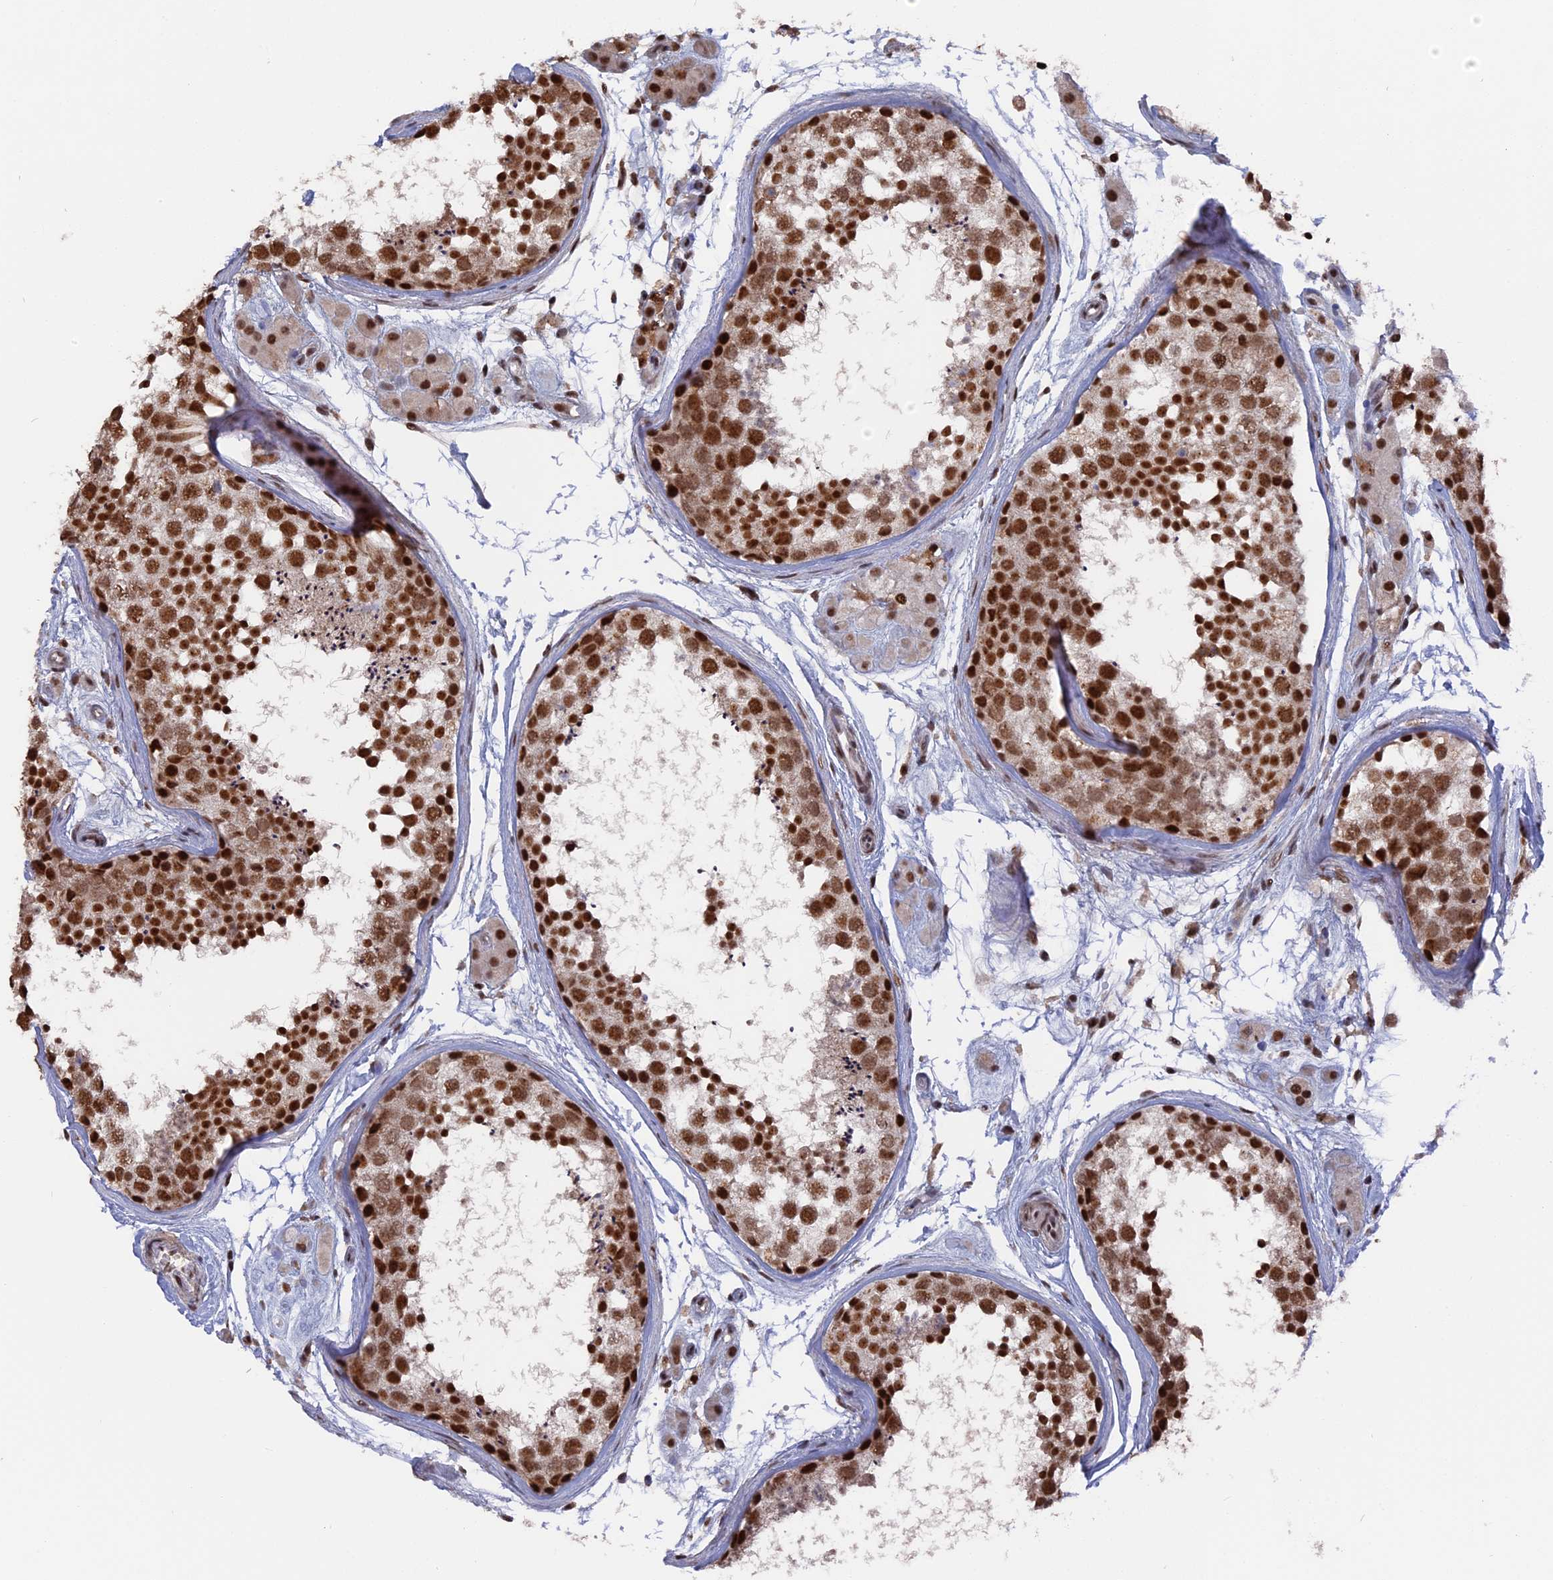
{"staining": {"intensity": "strong", "quantity": ">75%", "location": "nuclear"}, "tissue": "testis", "cell_type": "Cells in seminiferous ducts", "image_type": "normal", "snomed": [{"axis": "morphology", "description": "Normal tissue, NOS"}, {"axis": "topography", "description": "Testis"}], "caption": "Protein staining shows strong nuclear positivity in about >75% of cells in seminiferous ducts in unremarkable testis. (brown staining indicates protein expression, while blue staining denotes nuclei).", "gene": "SF3A2", "patient": {"sex": "male", "age": 56}}